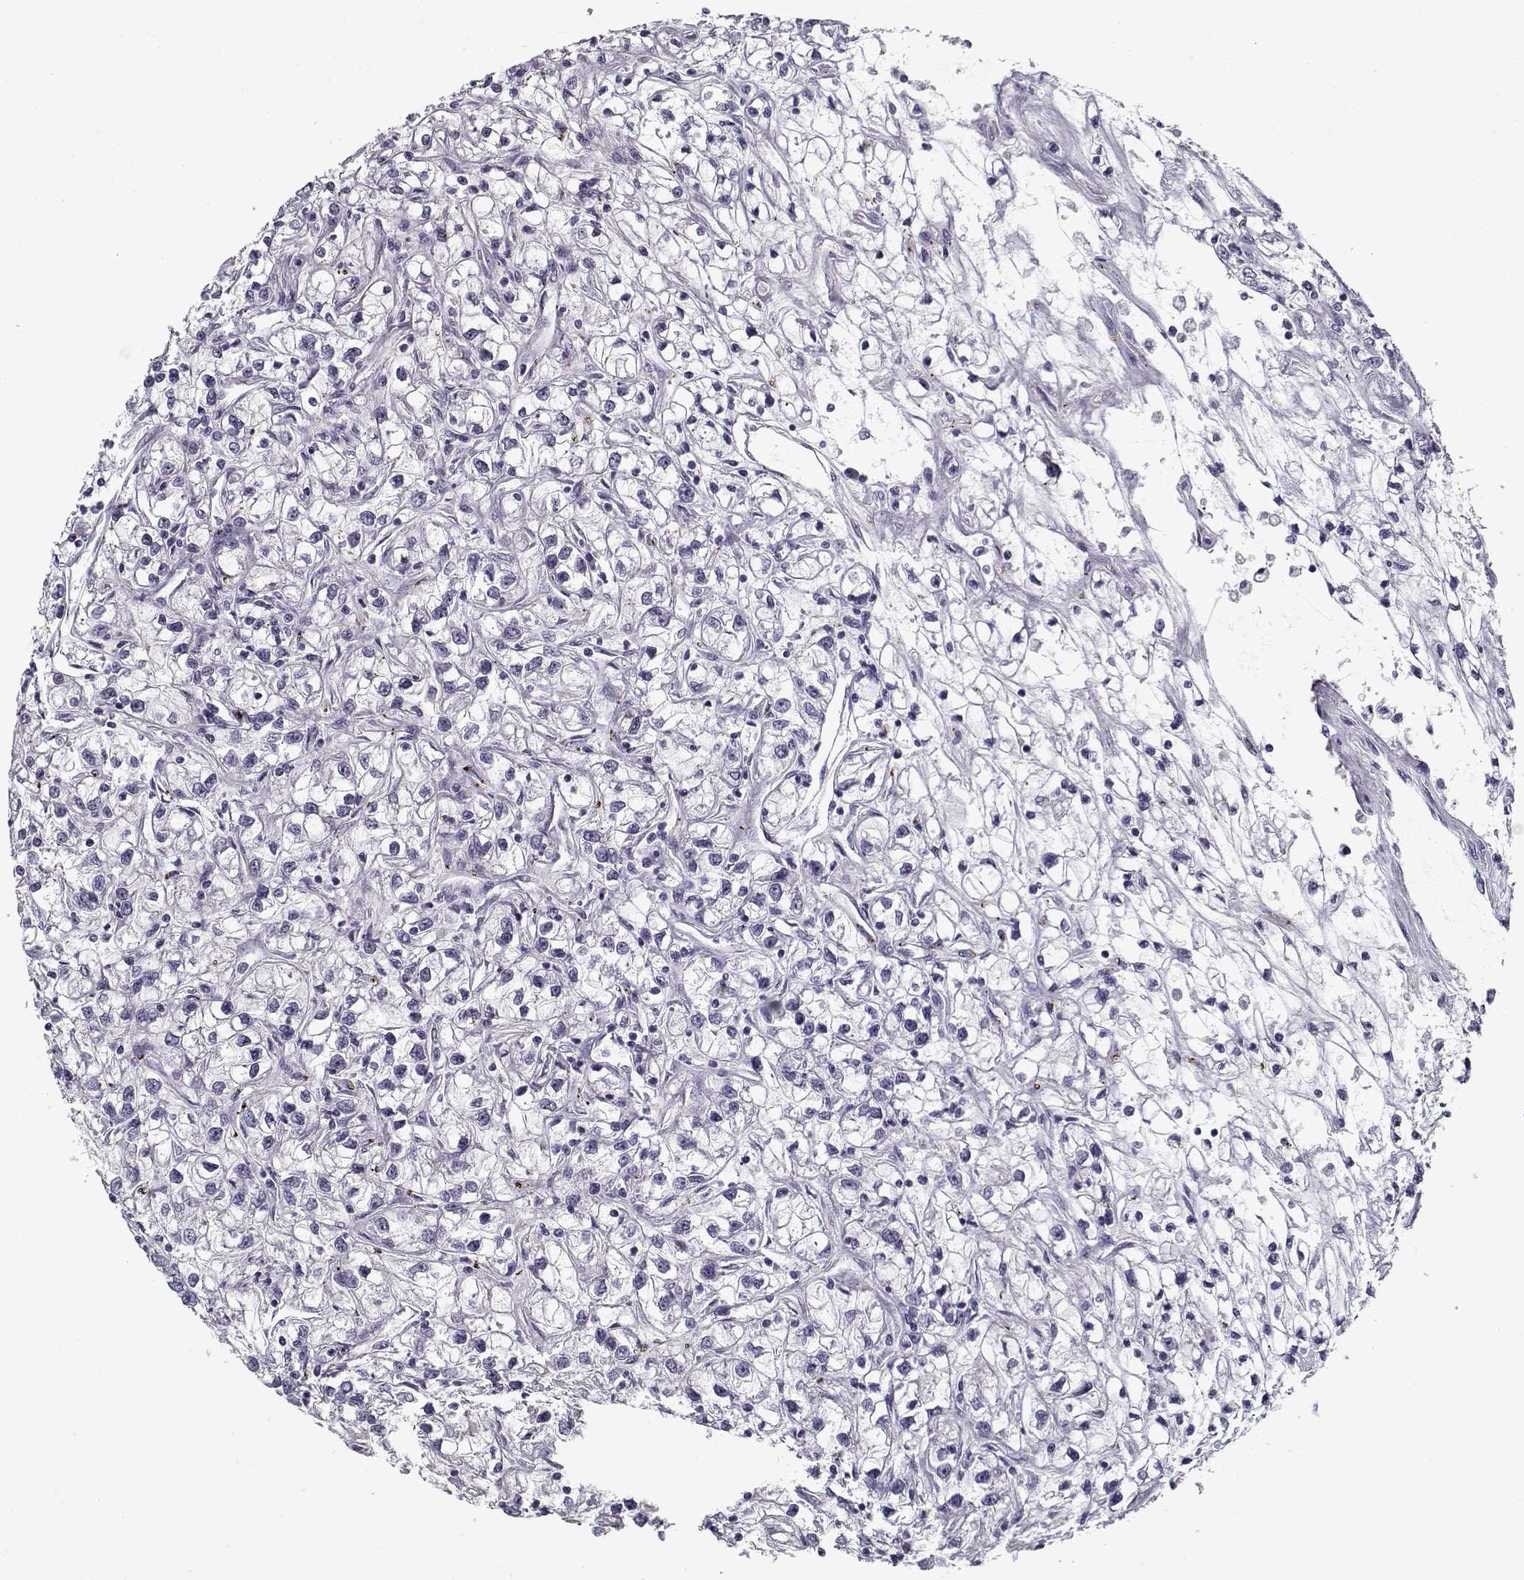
{"staining": {"intensity": "negative", "quantity": "none", "location": "none"}, "tissue": "renal cancer", "cell_type": "Tumor cells", "image_type": "cancer", "snomed": [{"axis": "morphology", "description": "Adenocarcinoma, NOS"}, {"axis": "topography", "description": "Kidney"}], "caption": "The photomicrograph reveals no staining of tumor cells in renal adenocarcinoma.", "gene": "SPACA9", "patient": {"sex": "female", "age": 59}}